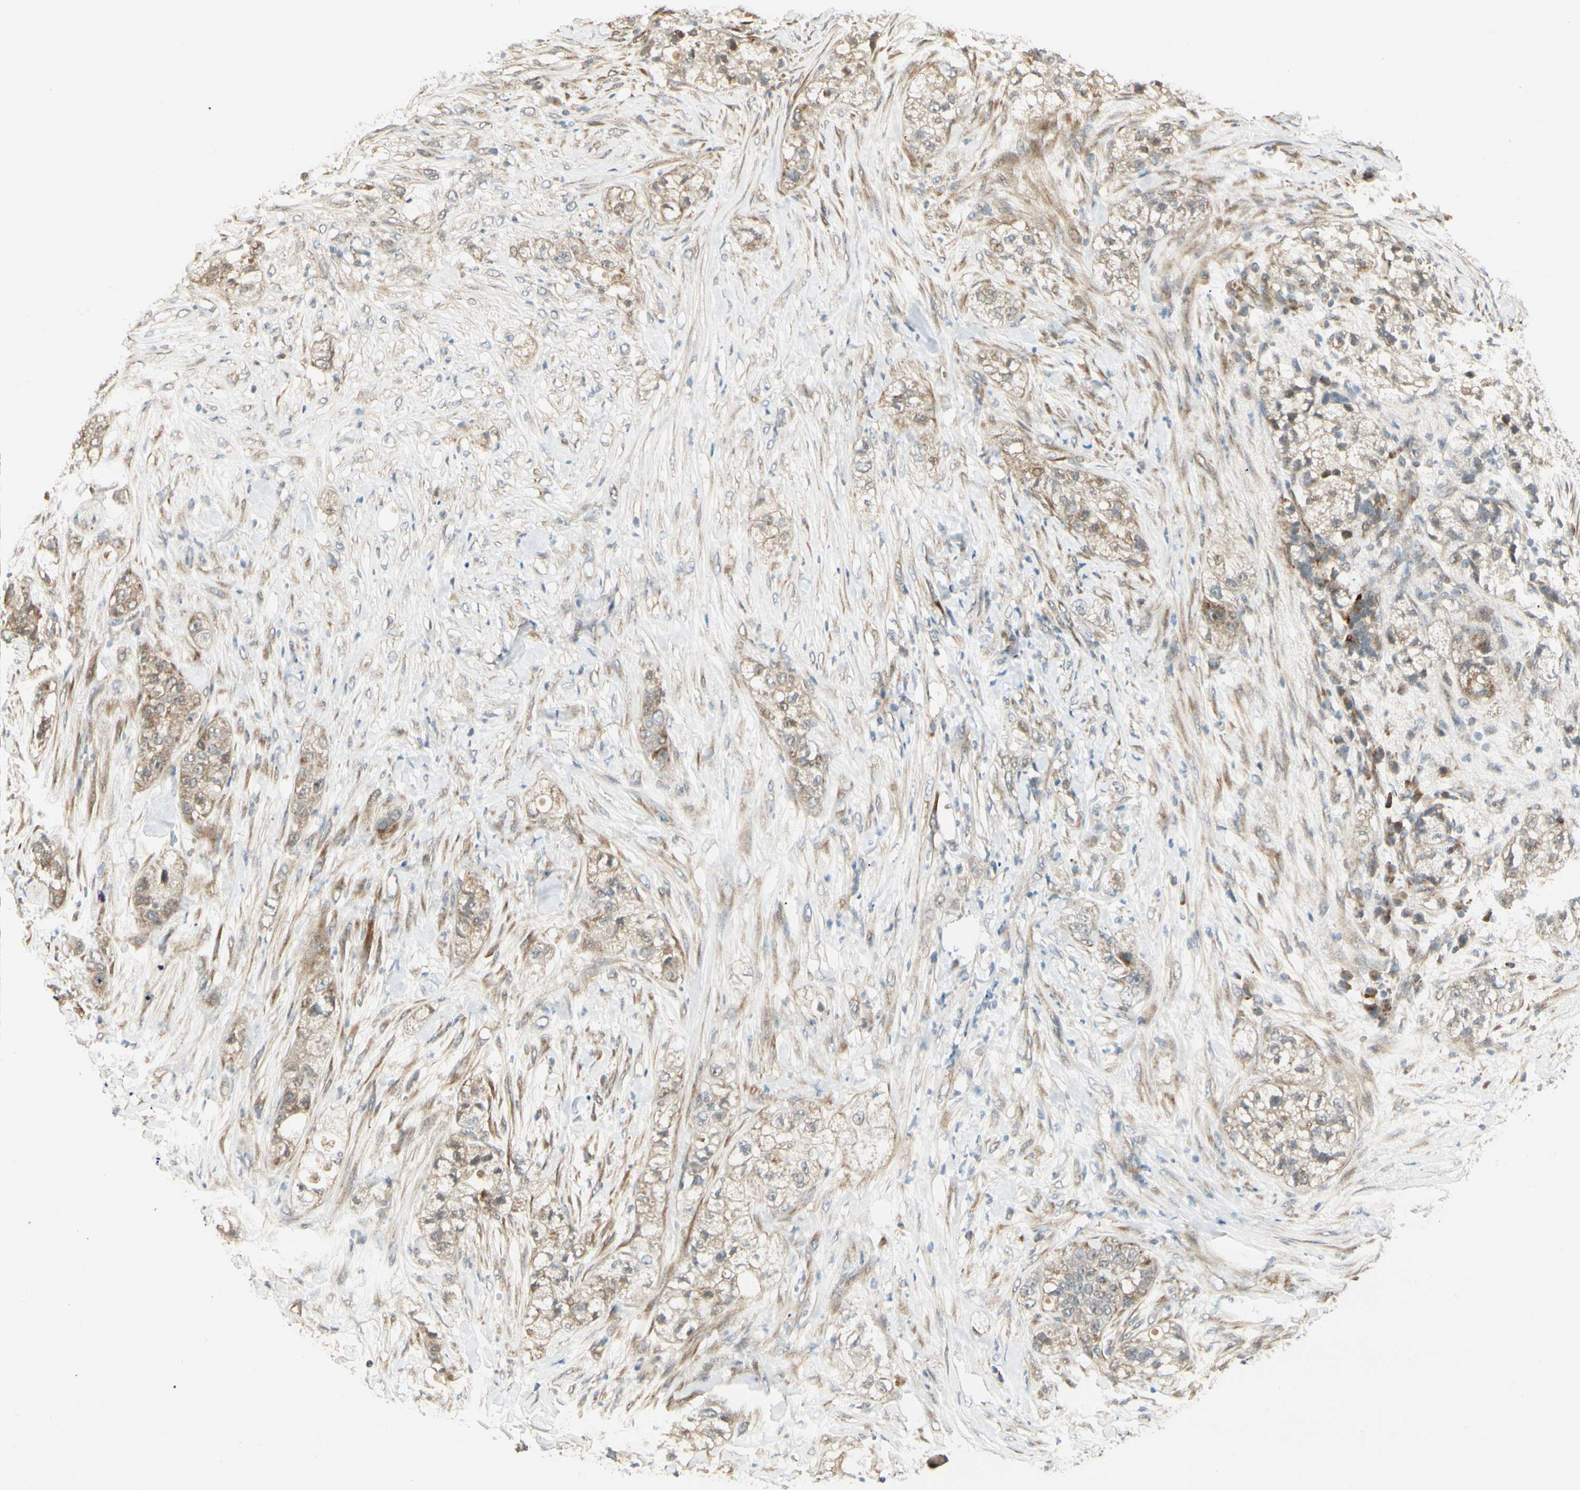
{"staining": {"intensity": "weak", "quantity": ">75%", "location": "cytoplasmic/membranous"}, "tissue": "pancreatic cancer", "cell_type": "Tumor cells", "image_type": "cancer", "snomed": [{"axis": "morphology", "description": "Adenocarcinoma, NOS"}, {"axis": "topography", "description": "Pancreas"}], "caption": "Protein staining by immunohistochemistry displays weak cytoplasmic/membranous positivity in approximately >75% of tumor cells in pancreatic cancer.", "gene": "P4HA3", "patient": {"sex": "female", "age": 78}}